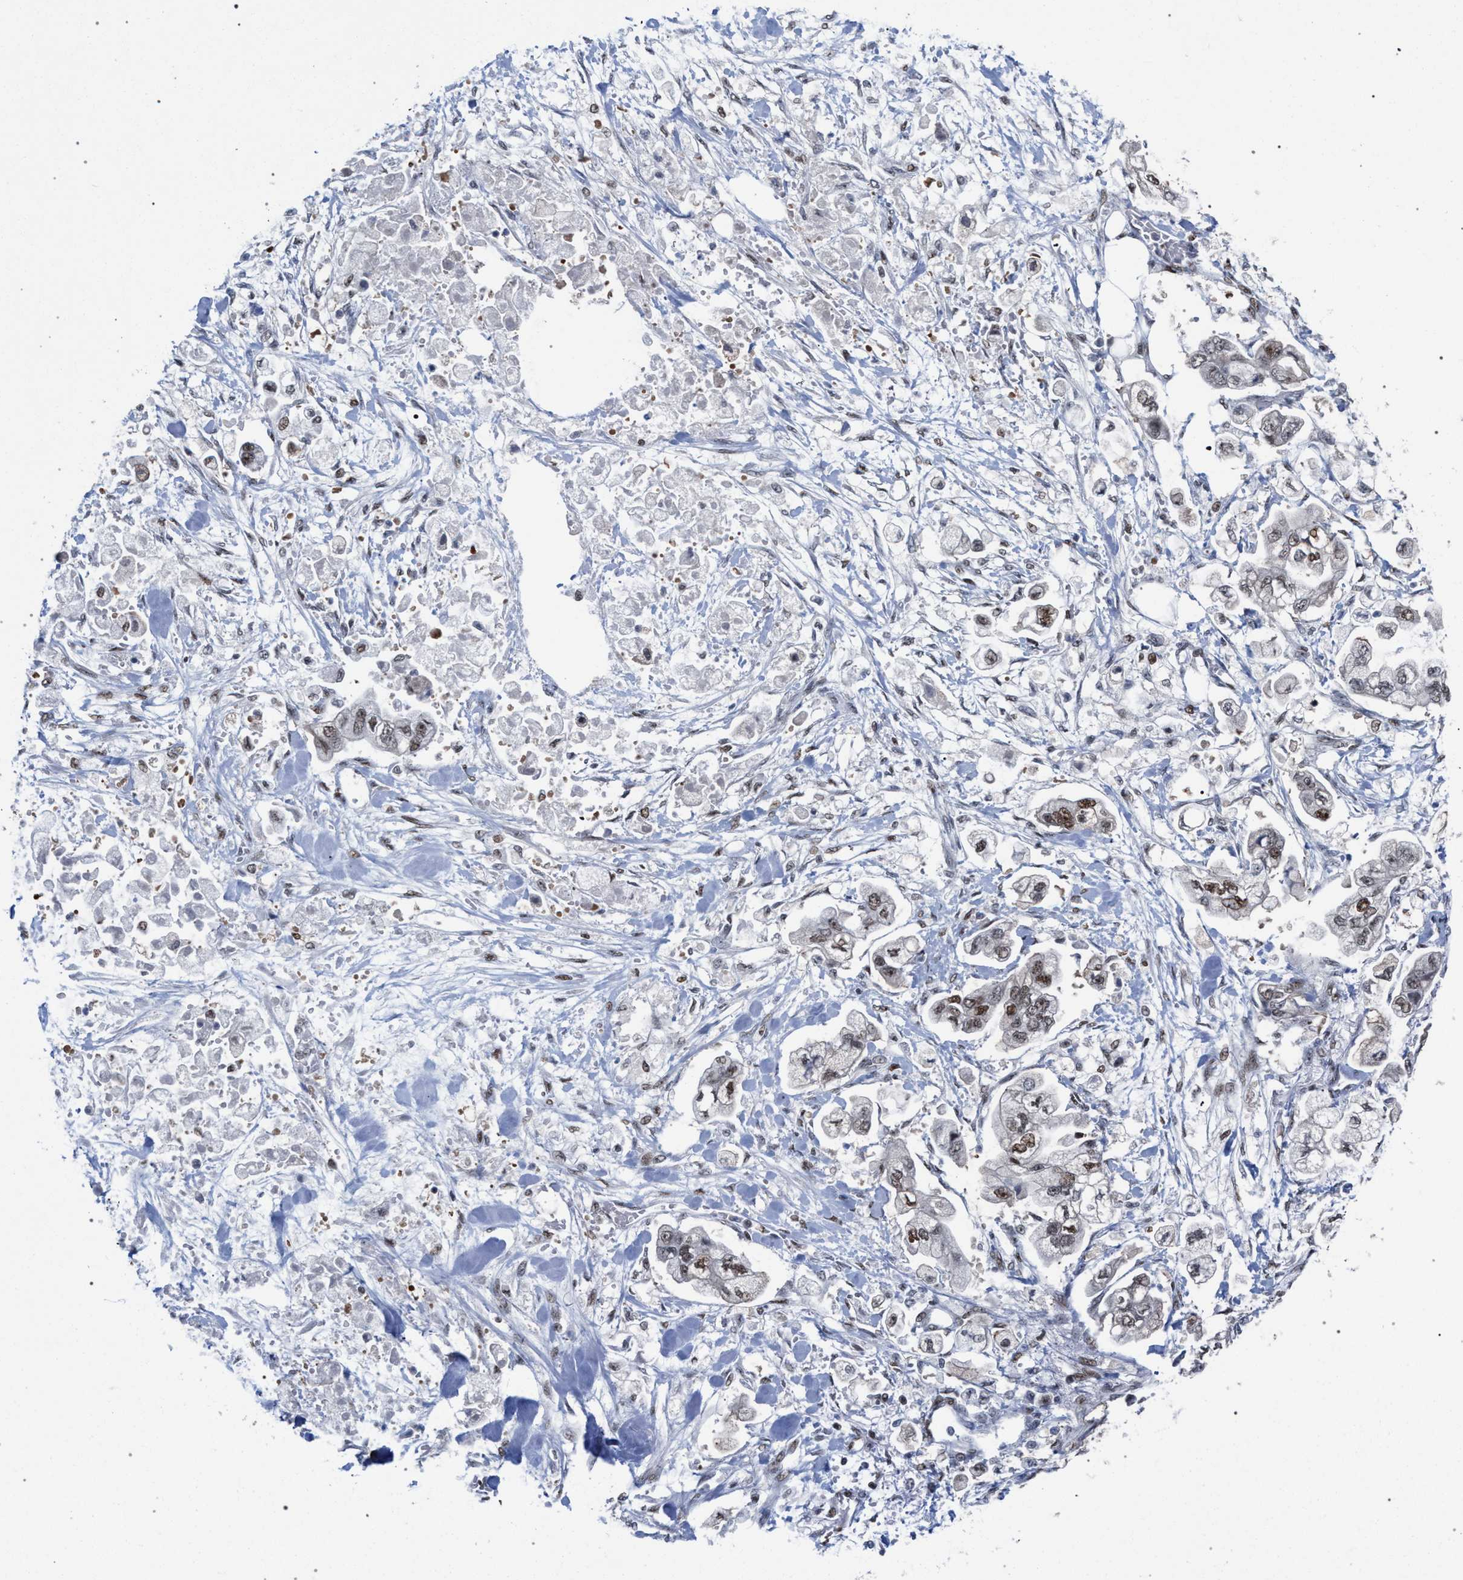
{"staining": {"intensity": "weak", "quantity": ">75%", "location": "nuclear"}, "tissue": "stomach cancer", "cell_type": "Tumor cells", "image_type": "cancer", "snomed": [{"axis": "morphology", "description": "Normal tissue, NOS"}, {"axis": "morphology", "description": "Adenocarcinoma, NOS"}, {"axis": "topography", "description": "Stomach"}], "caption": "High-magnification brightfield microscopy of stomach cancer (adenocarcinoma) stained with DAB (3,3'-diaminobenzidine) (brown) and counterstained with hematoxylin (blue). tumor cells exhibit weak nuclear positivity is identified in approximately>75% of cells.", "gene": "SCAF4", "patient": {"sex": "male", "age": 62}}